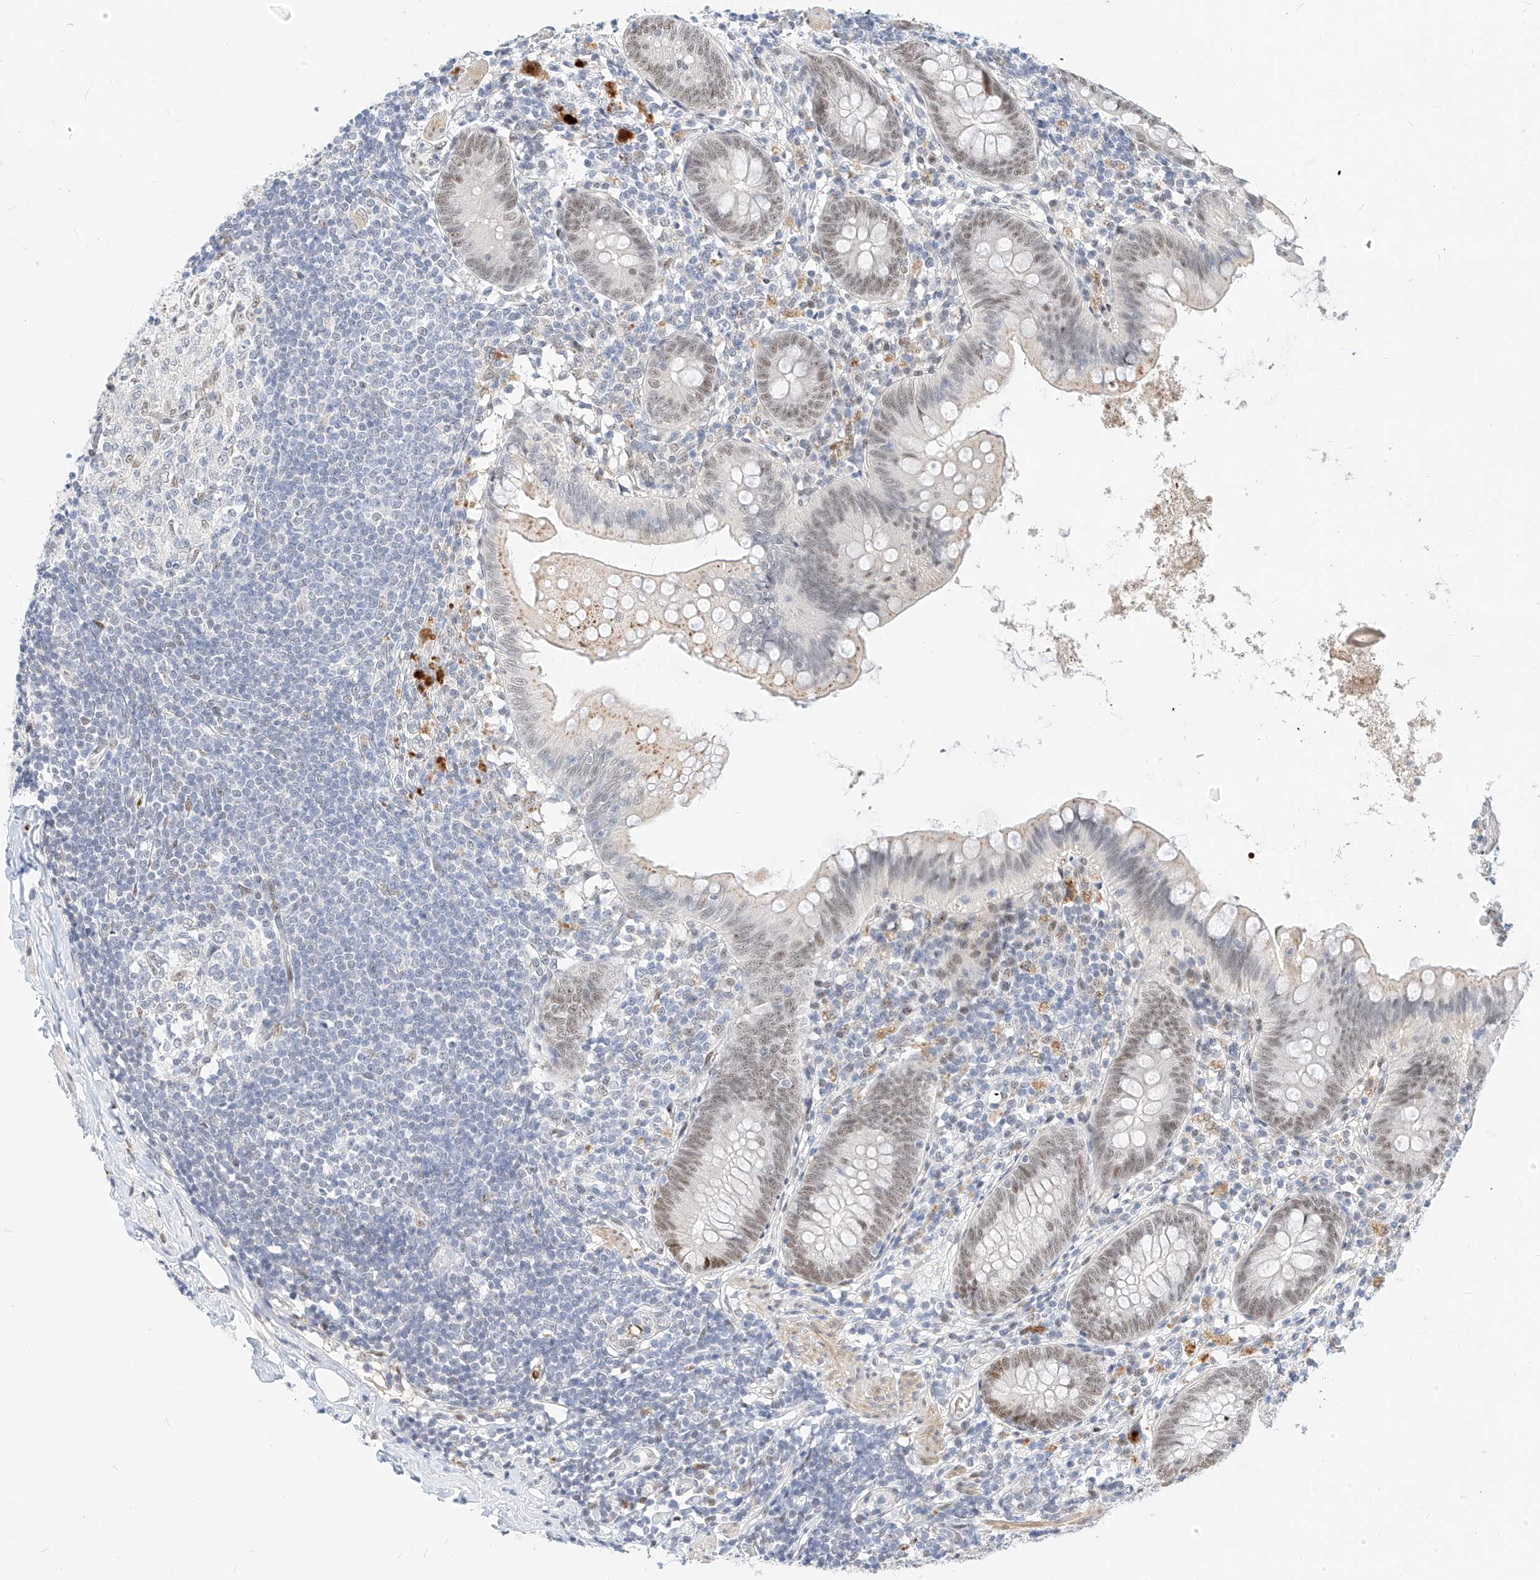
{"staining": {"intensity": "weak", "quantity": ">75%", "location": "nuclear"}, "tissue": "appendix", "cell_type": "Glandular cells", "image_type": "normal", "snomed": [{"axis": "morphology", "description": "Normal tissue, NOS"}, {"axis": "topography", "description": "Appendix"}], "caption": "Glandular cells display weak nuclear staining in about >75% of cells in benign appendix.", "gene": "CBX8", "patient": {"sex": "female", "age": 62}}